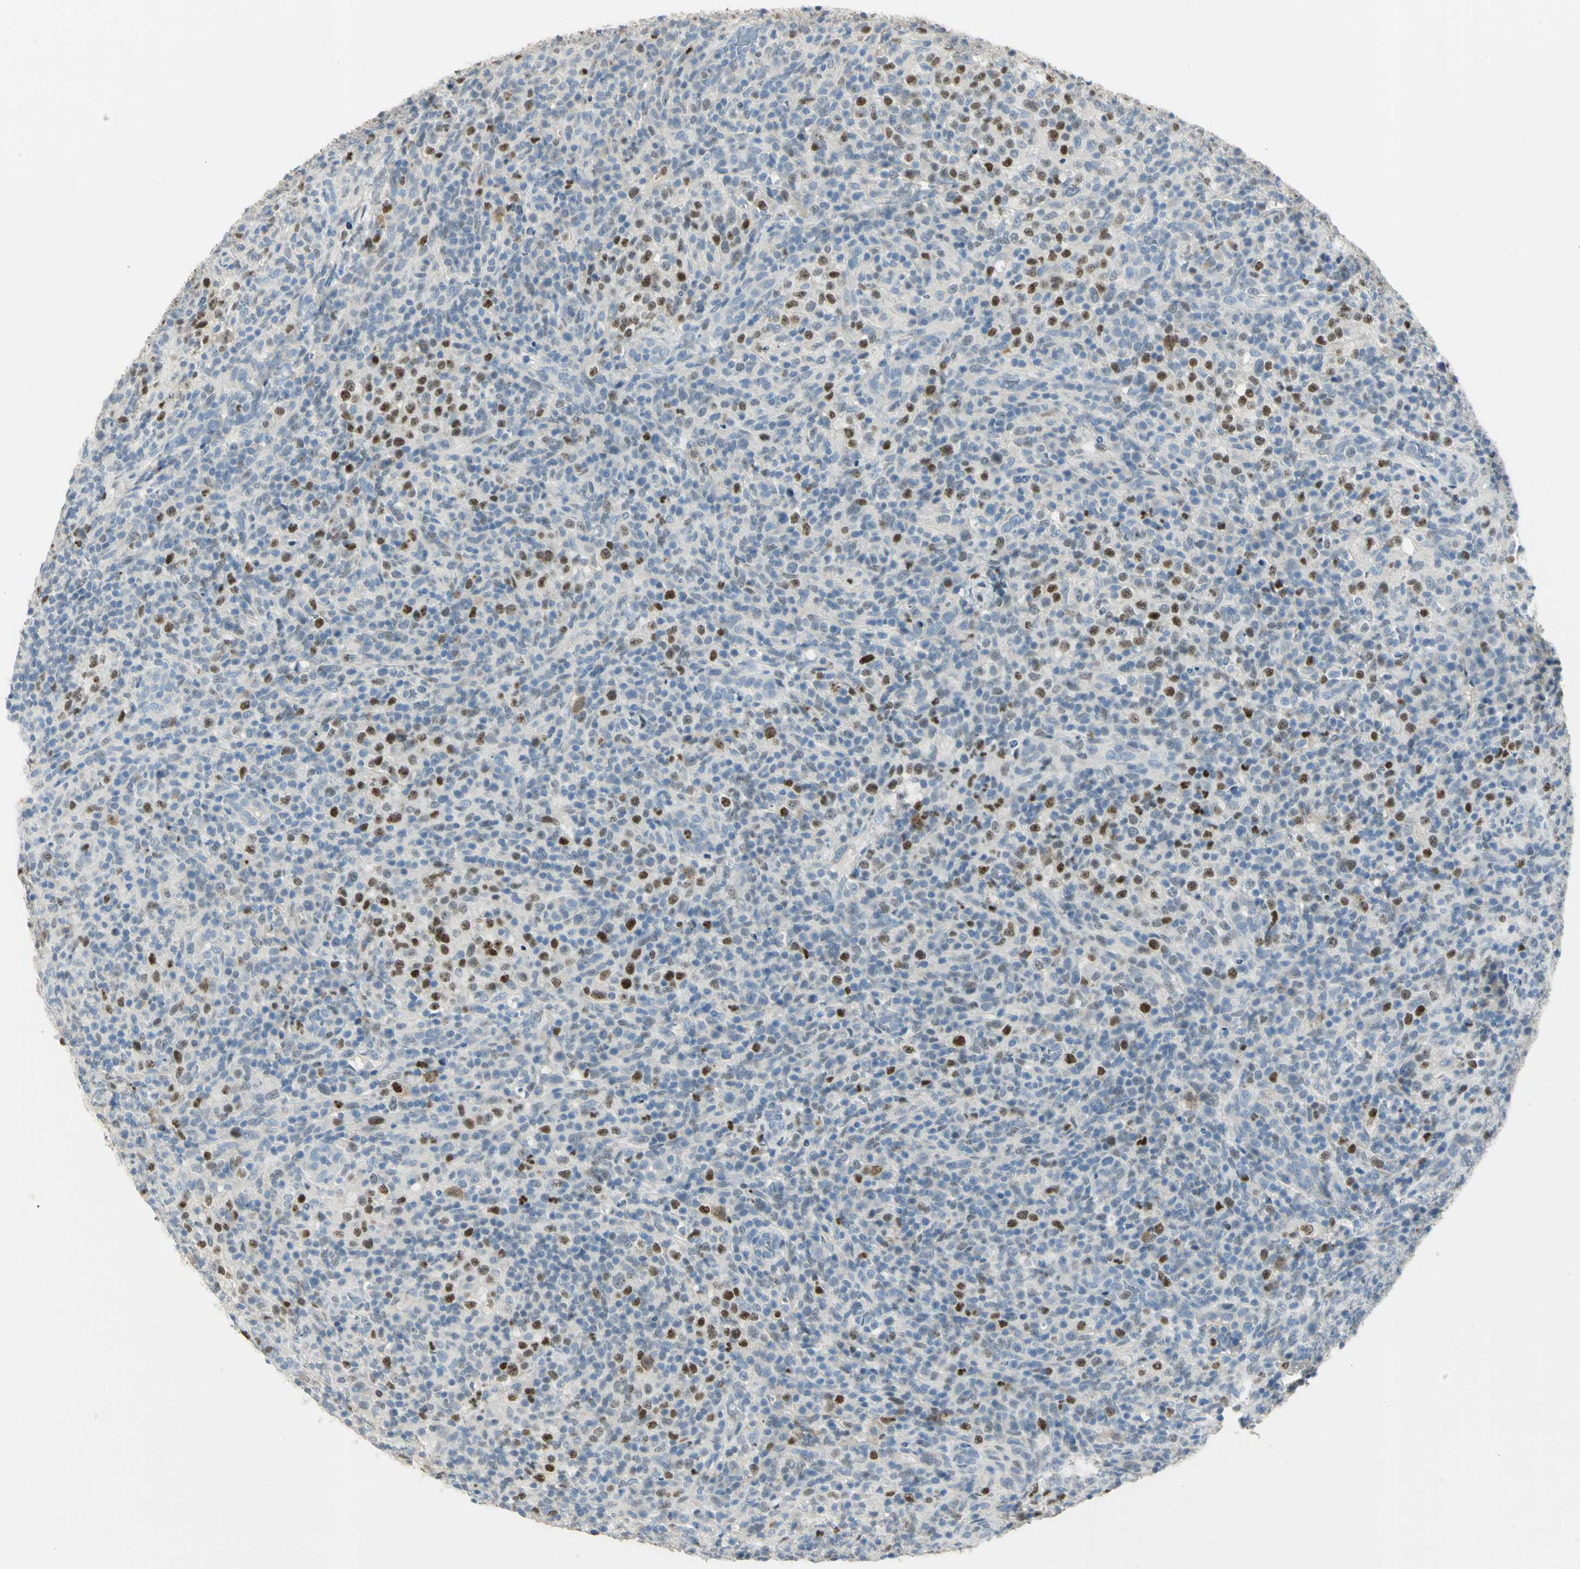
{"staining": {"intensity": "strong", "quantity": "25%-75%", "location": "nuclear"}, "tissue": "lymphoma", "cell_type": "Tumor cells", "image_type": "cancer", "snomed": [{"axis": "morphology", "description": "Malignant lymphoma, non-Hodgkin's type, High grade"}, {"axis": "topography", "description": "Lymph node"}], "caption": "Malignant lymphoma, non-Hodgkin's type (high-grade) tissue demonstrates strong nuclear positivity in about 25%-75% of tumor cells, visualized by immunohistochemistry.", "gene": "BCL6", "patient": {"sex": "female", "age": 76}}